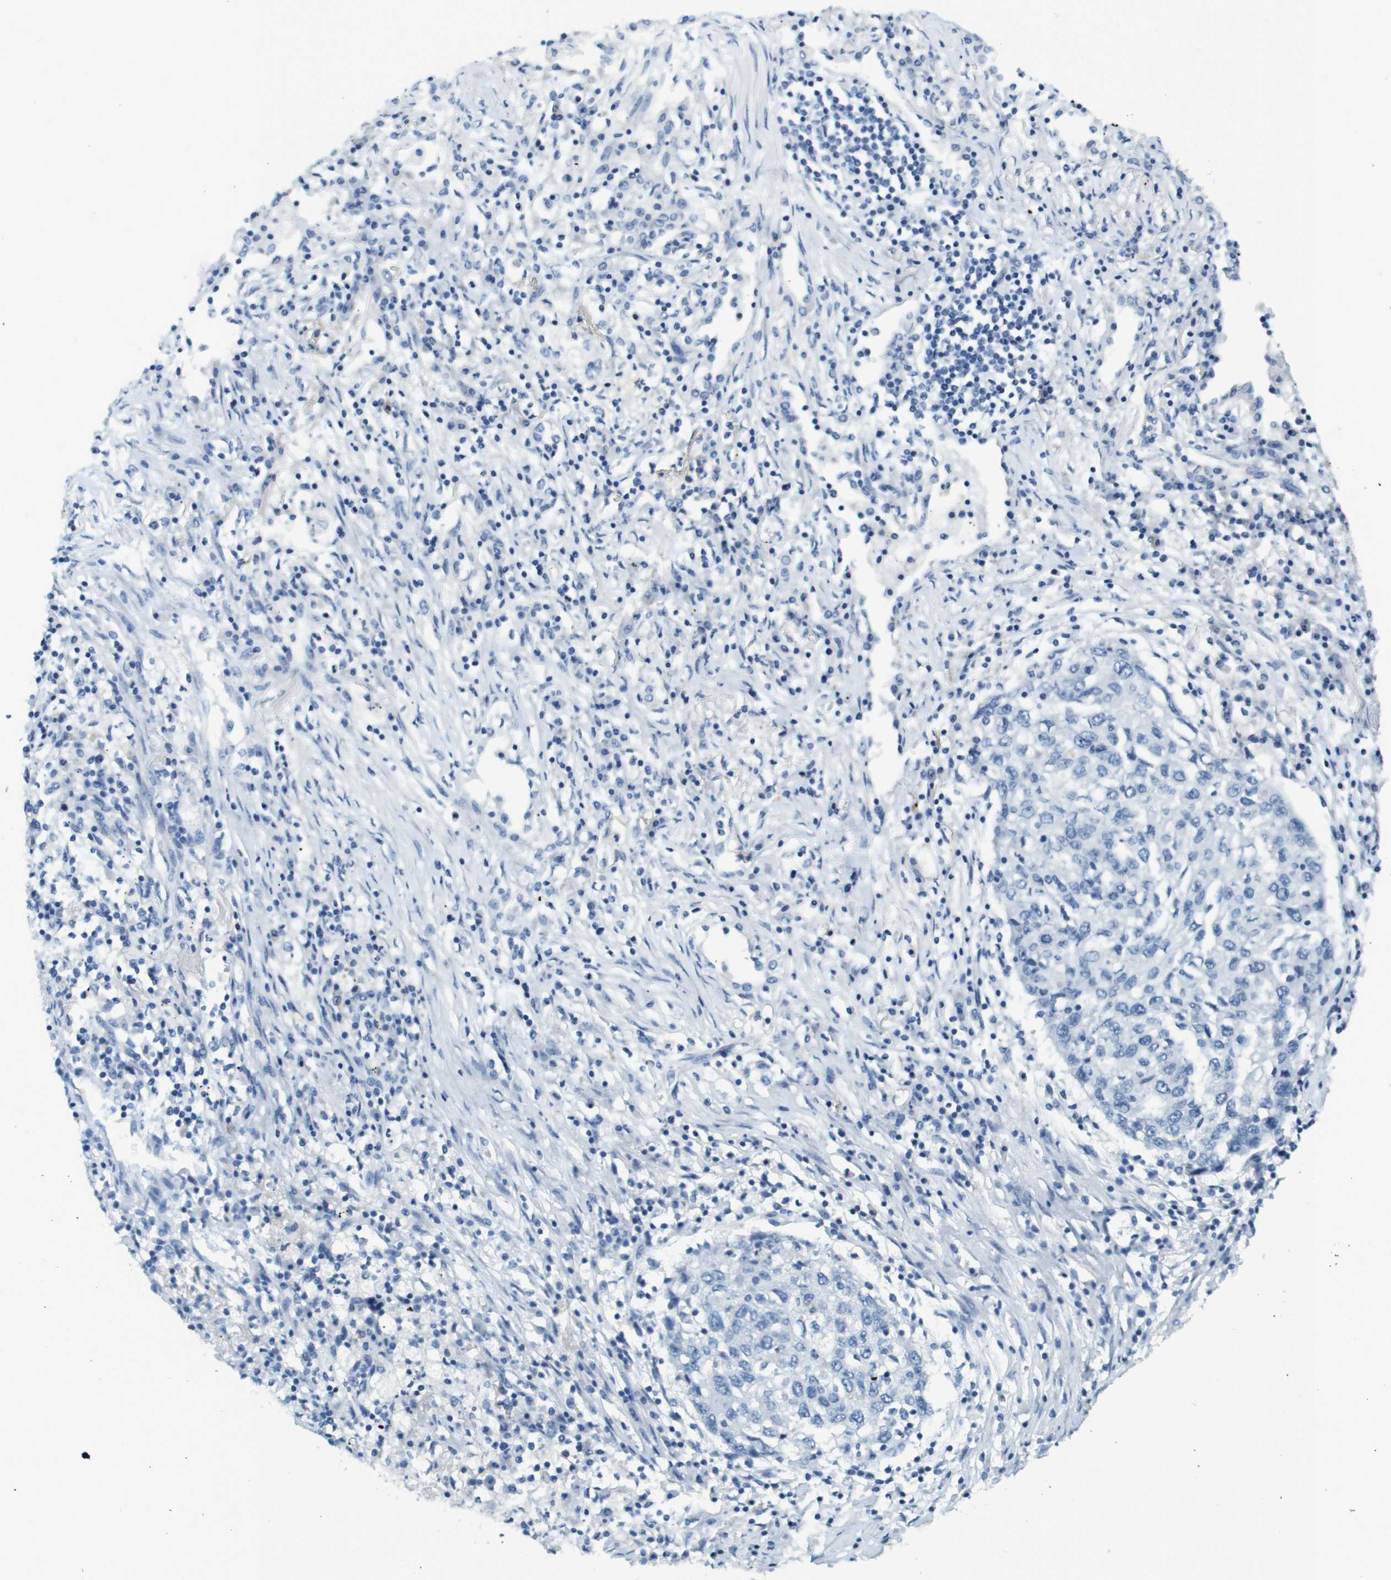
{"staining": {"intensity": "negative", "quantity": "none", "location": "none"}, "tissue": "lung cancer", "cell_type": "Tumor cells", "image_type": "cancer", "snomed": [{"axis": "morphology", "description": "Squamous cell carcinoma, NOS"}, {"axis": "topography", "description": "Lung"}], "caption": "Tumor cells are negative for protein expression in human lung cancer (squamous cell carcinoma).", "gene": "LRRK2", "patient": {"sex": "female", "age": 63}}